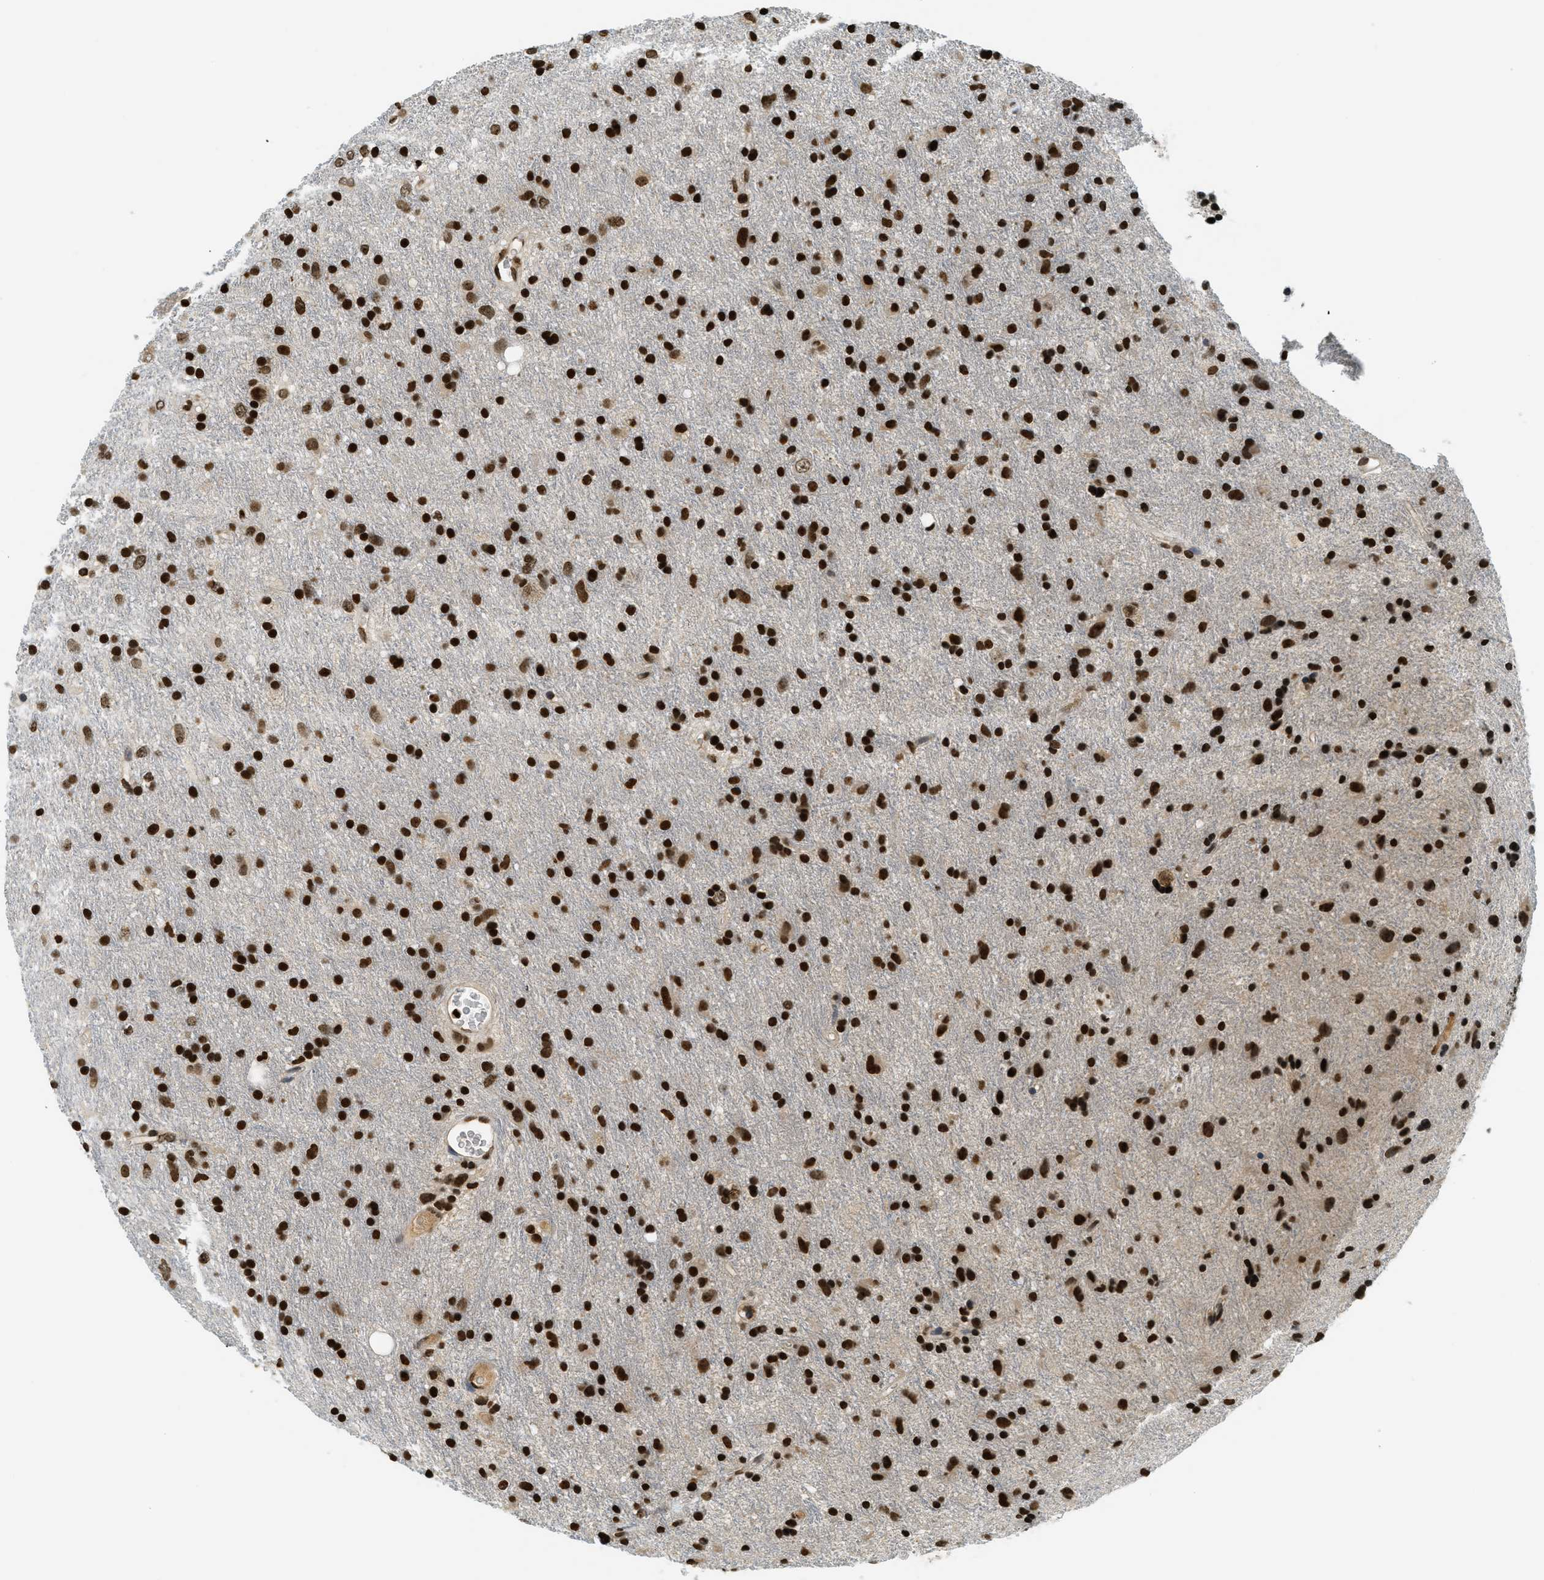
{"staining": {"intensity": "strong", "quantity": ">75%", "location": "nuclear"}, "tissue": "glioma", "cell_type": "Tumor cells", "image_type": "cancer", "snomed": [{"axis": "morphology", "description": "Glioma, malignant, Low grade"}, {"axis": "topography", "description": "Brain"}], "caption": "IHC histopathology image of neoplastic tissue: glioma stained using IHC reveals high levels of strong protein expression localized specifically in the nuclear of tumor cells, appearing as a nuclear brown color.", "gene": "LDB2", "patient": {"sex": "male", "age": 77}}